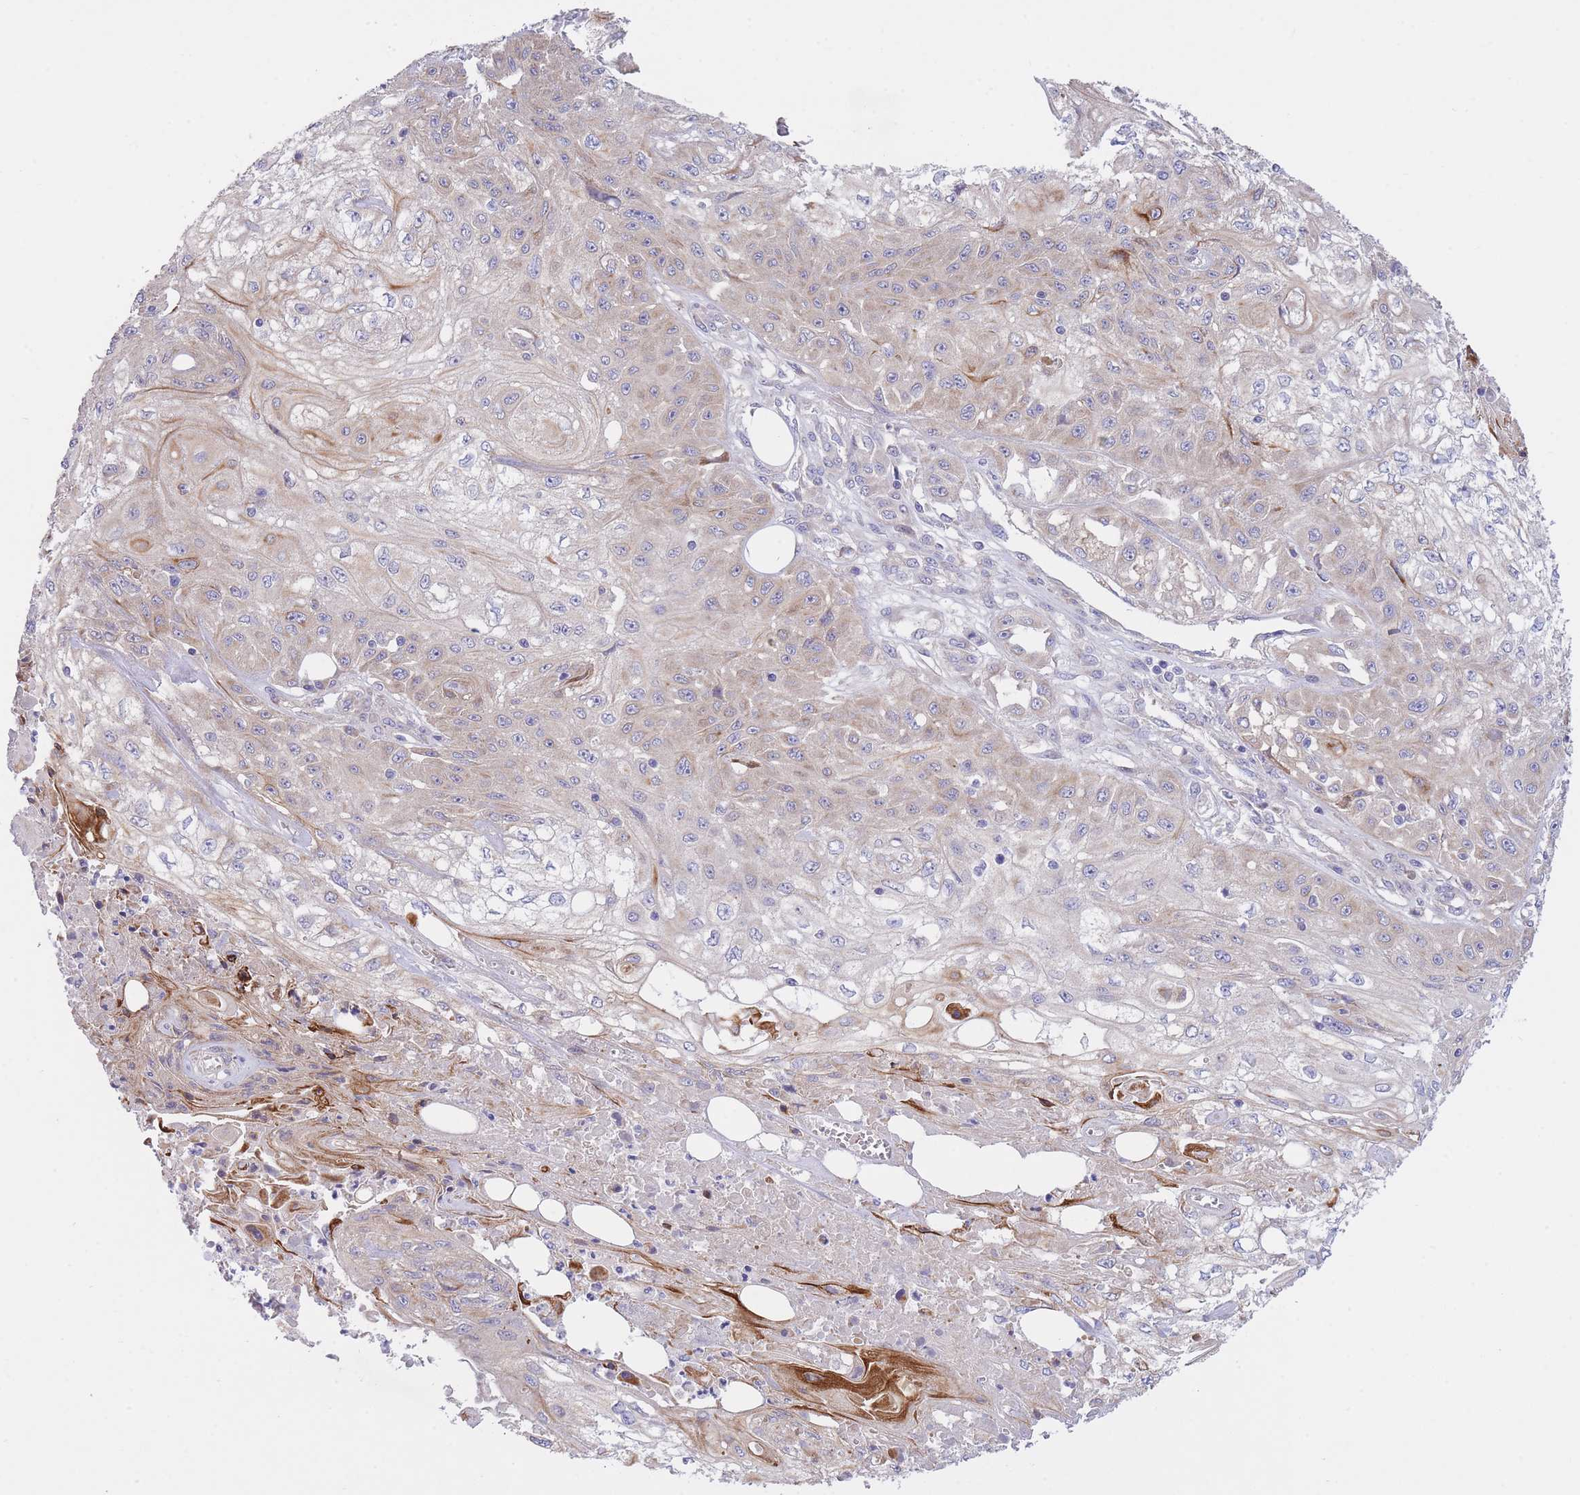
{"staining": {"intensity": "weak", "quantity": "<25%", "location": "cytoplasmic/membranous"}, "tissue": "skin cancer", "cell_type": "Tumor cells", "image_type": "cancer", "snomed": [{"axis": "morphology", "description": "Squamous cell carcinoma, NOS"}, {"axis": "morphology", "description": "Squamous cell carcinoma, metastatic, NOS"}, {"axis": "topography", "description": "Skin"}, {"axis": "topography", "description": "Lymph node"}], "caption": "There is no significant expression in tumor cells of squamous cell carcinoma (skin).", "gene": "CHAC1", "patient": {"sex": "male", "age": 75}}